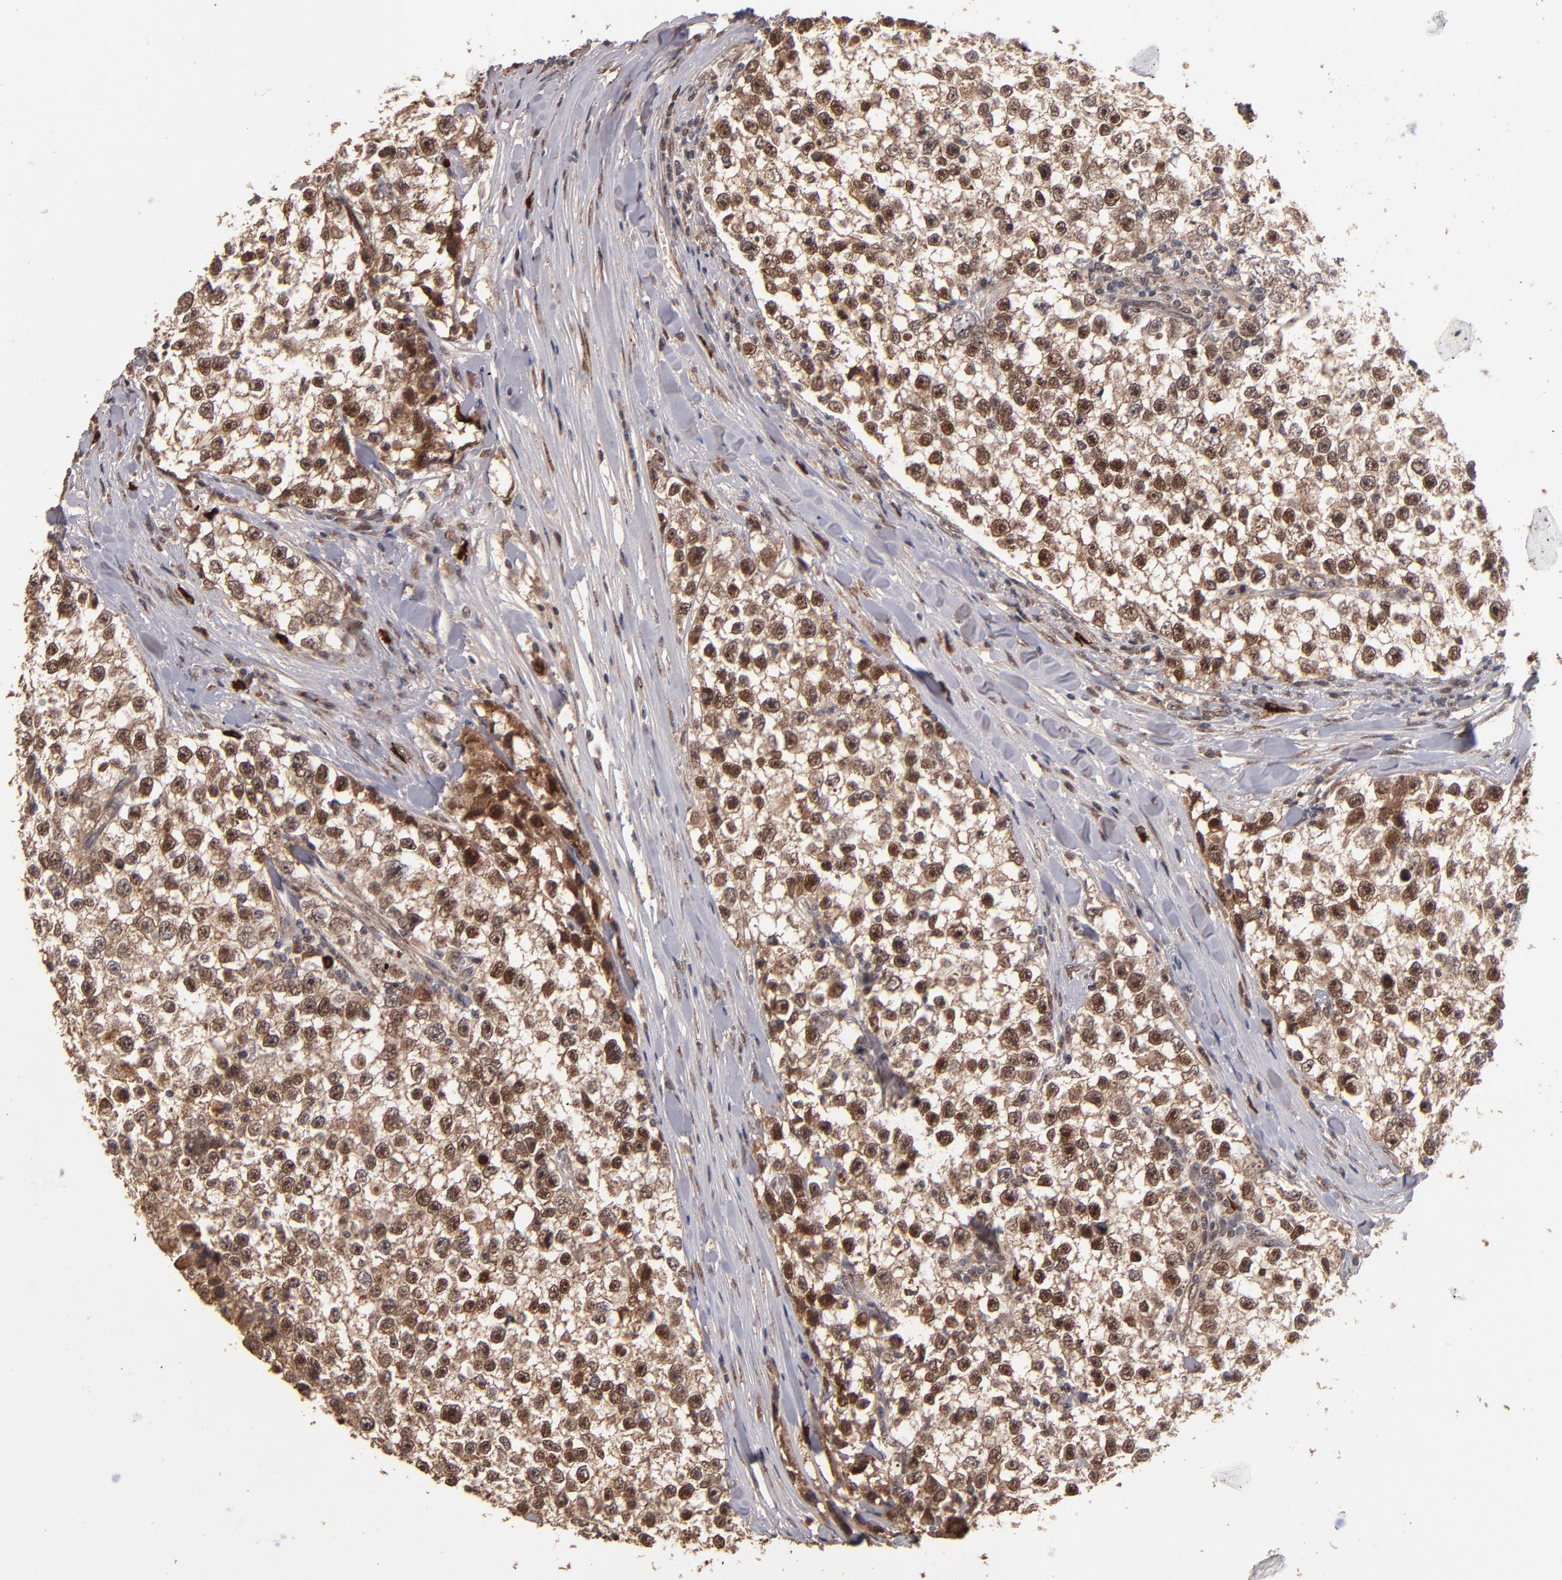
{"staining": {"intensity": "moderate", "quantity": ">75%", "location": "cytoplasmic/membranous,nuclear"}, "tissue": "testis cancer", "cell_type": "Tumor cells", "image_type": "cancer", "snomed": [{"axis": "morphology", "description": "Seminoma, NOS"}, {"axis": "morphology", "description": "Carcinoma, Embryonal, NOS"}, {"axis": "topography", "description": "Testis"}], "caption": "Approximately >75% of tumor cells in human testis cancer demonstrate moderate cytoplasmic/membranous and nuclear protein expression as visualized by brown immunohistochemical staining.", "gene": "EAPP", "patient": {"sex": "male", "age": 30}}